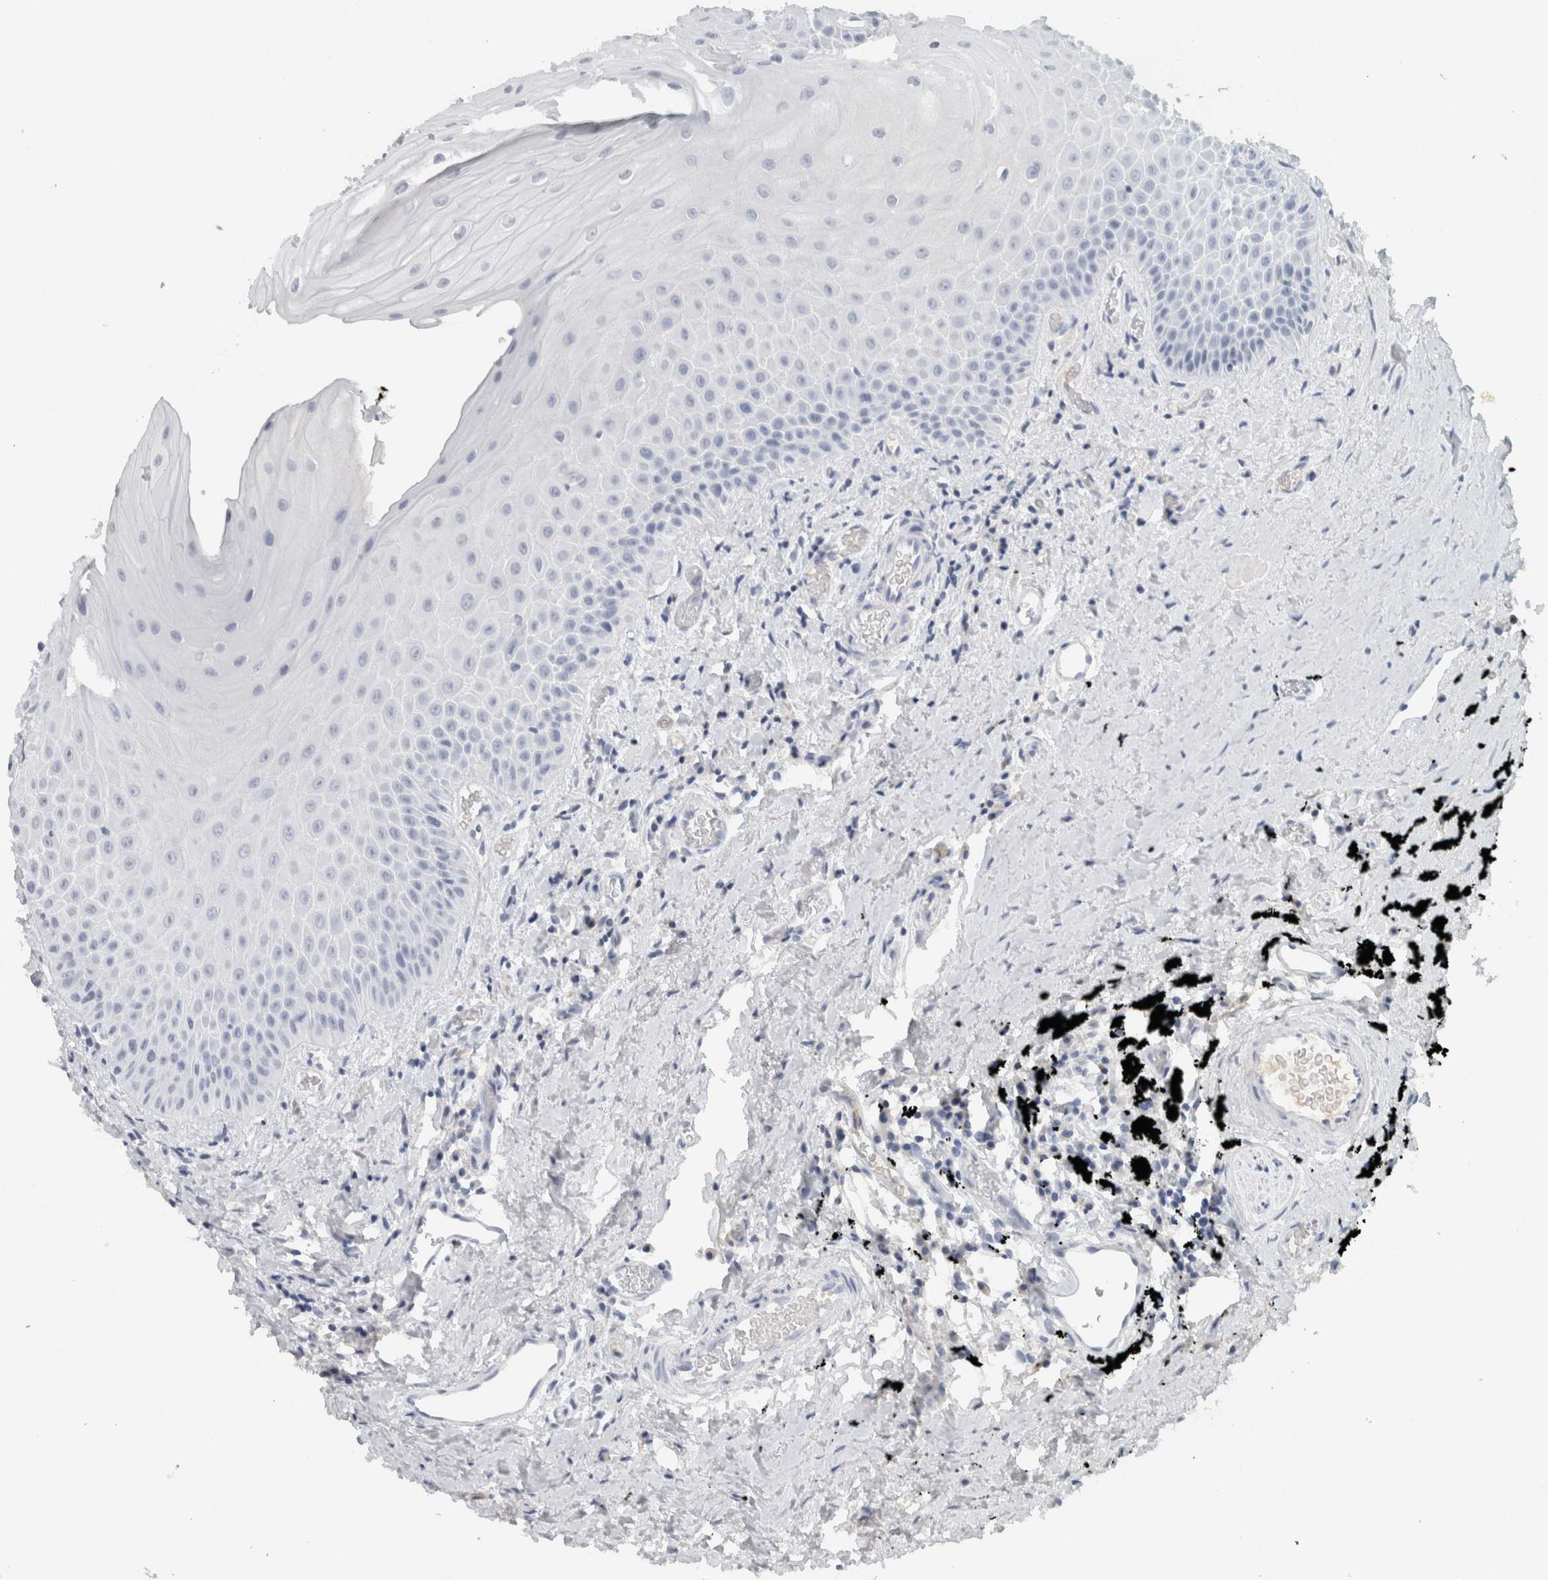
{"staining": {"intensity": "negative", "quantity": "none", "location": "none"}, "tissue": "oral mucosa", "cell_type": "Squamous epithelial cells", "image_type": "normal", "snomed": [{"axis": "morphology", "description": "Normal tissue, NOS"}, {"axis": "topography", "description": "Oral tissue"}], "caption": "Human oral mucosa stained for a protein using IHC reveals no staining in squamous epithelial cells.", "gene": "TSPAN8", "patient": {"sex": "male", "age": 66}}